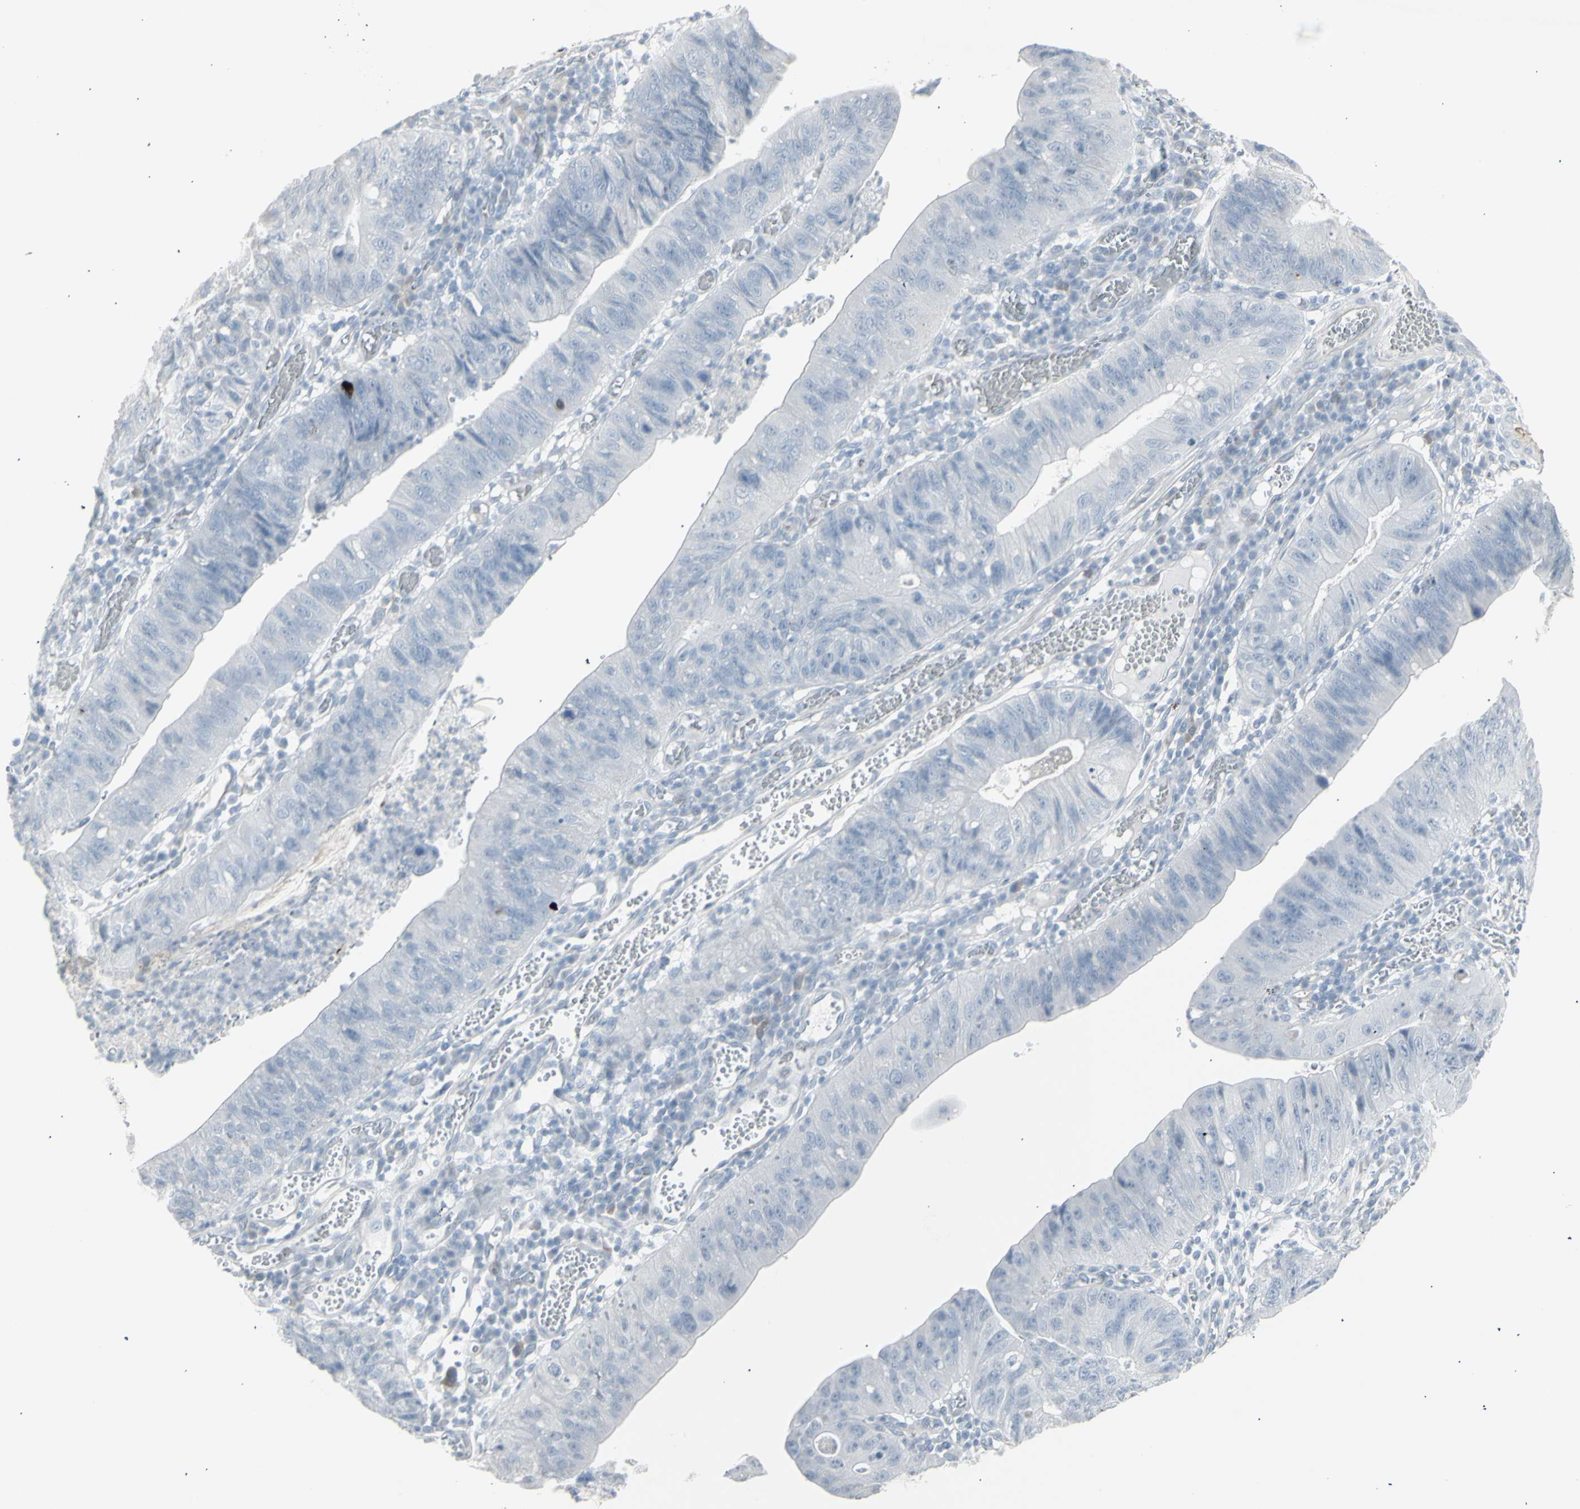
{"staining": {"intensity": "negative", "quantity": "none", "location": "none"}, "tissue": "stomach cancer", "cell_type": "Tumor cells", "image_type": "cancer", "snomed": [{"axis": "morphology", "description": "Adenocarcinoma, NOS"}, {"axis": "topography", "description": "Stomach"}], "caption": "This is an immunohistochemistry image of stomach cancer (adenocarcinoma). There is no staining in tumor cells.", "gene": "YBX2", "patient": {"sex": "male", "age": 59}}